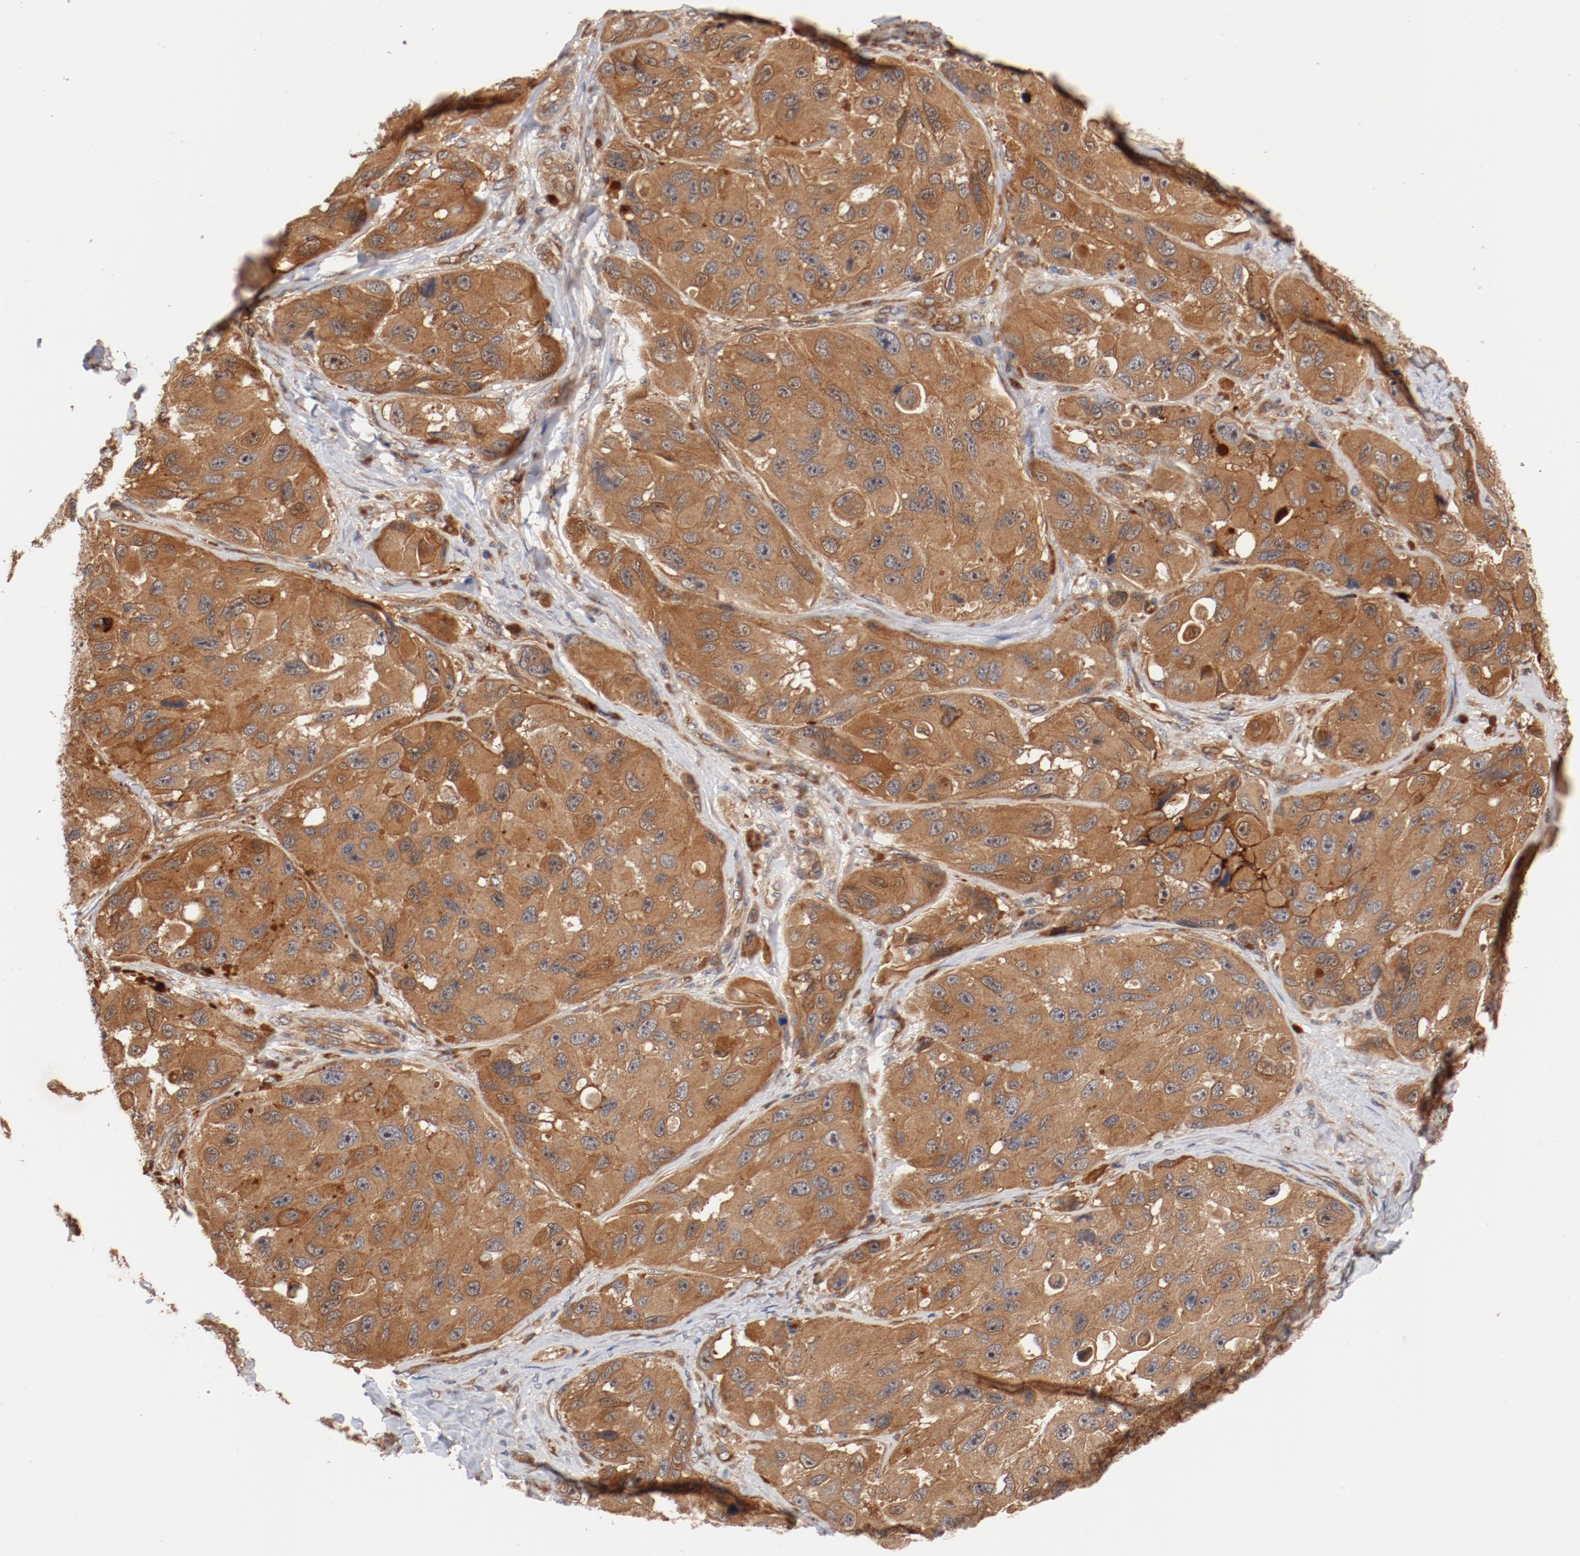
{"staining": {"intensity": "moderate", "quantity": ">75%", "location": "cytoplasmic/membranous"}, "tissue": "melanoma", "cell_type": "Tumor cells", "image_type": "cancer", "snomed": [{"axis": "morphology", "description": "Malignant melanoma, NOS"}, {"axis": "topography", "description": "Skin"}], "caption": "This histopathology image displays melanoma stained with immunohistochemistry (IHC) to label a protein in brown. The cytoplasmic/membranous of tumor cells show moderate positivity for the protein. Nuclei are counter-stained blue.", "gene": "PITPNM2", "patient": {"sex": "female", "age": 73}}